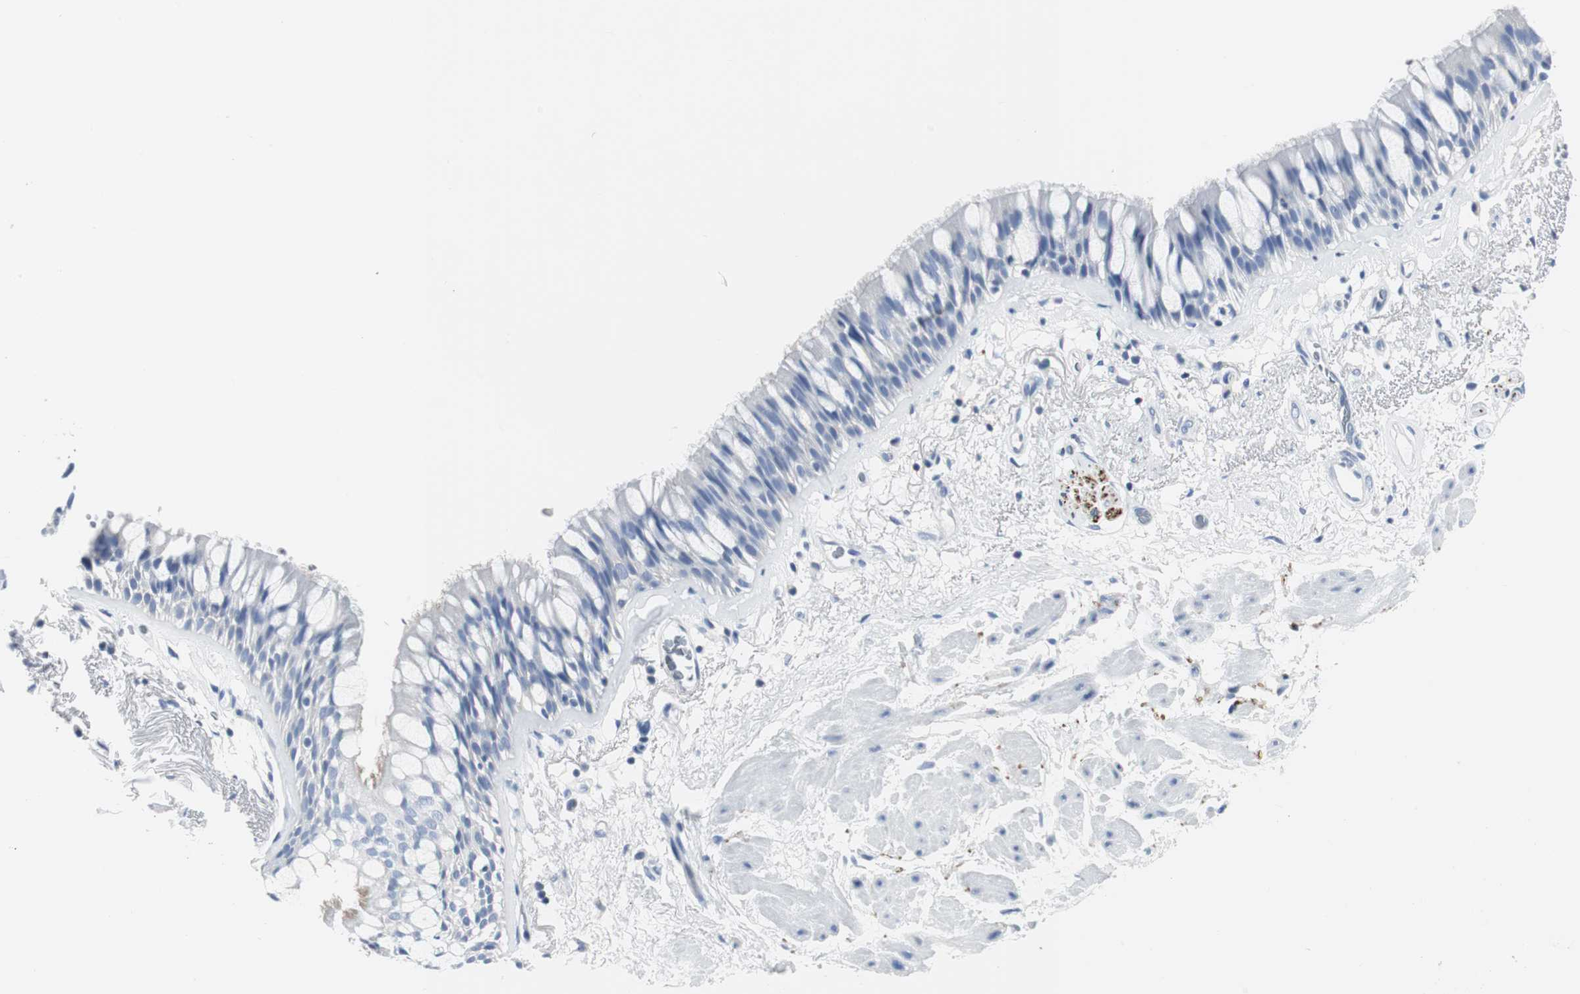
{"staining": {"intensity": "negative", "quantity": "none", "location": "none"}, "tissue": "bronchus", "cell_type": "Respiratory epithelial cells", "image_type": "normal", "snomed": [{"axis": "morphology", "description": "Normal tissue, NOS"}, {"axis": "topography", "description": "Bronchus"}], "caption": "IHC micrograph of normal bronchus: human bronchus stained with DAB (3,3'-diaminobenzidine) displays no significant protein expression in respiratory epithelial cells.", "gene": "GAP43", "patient": {"sex": "male", "age": 66}}